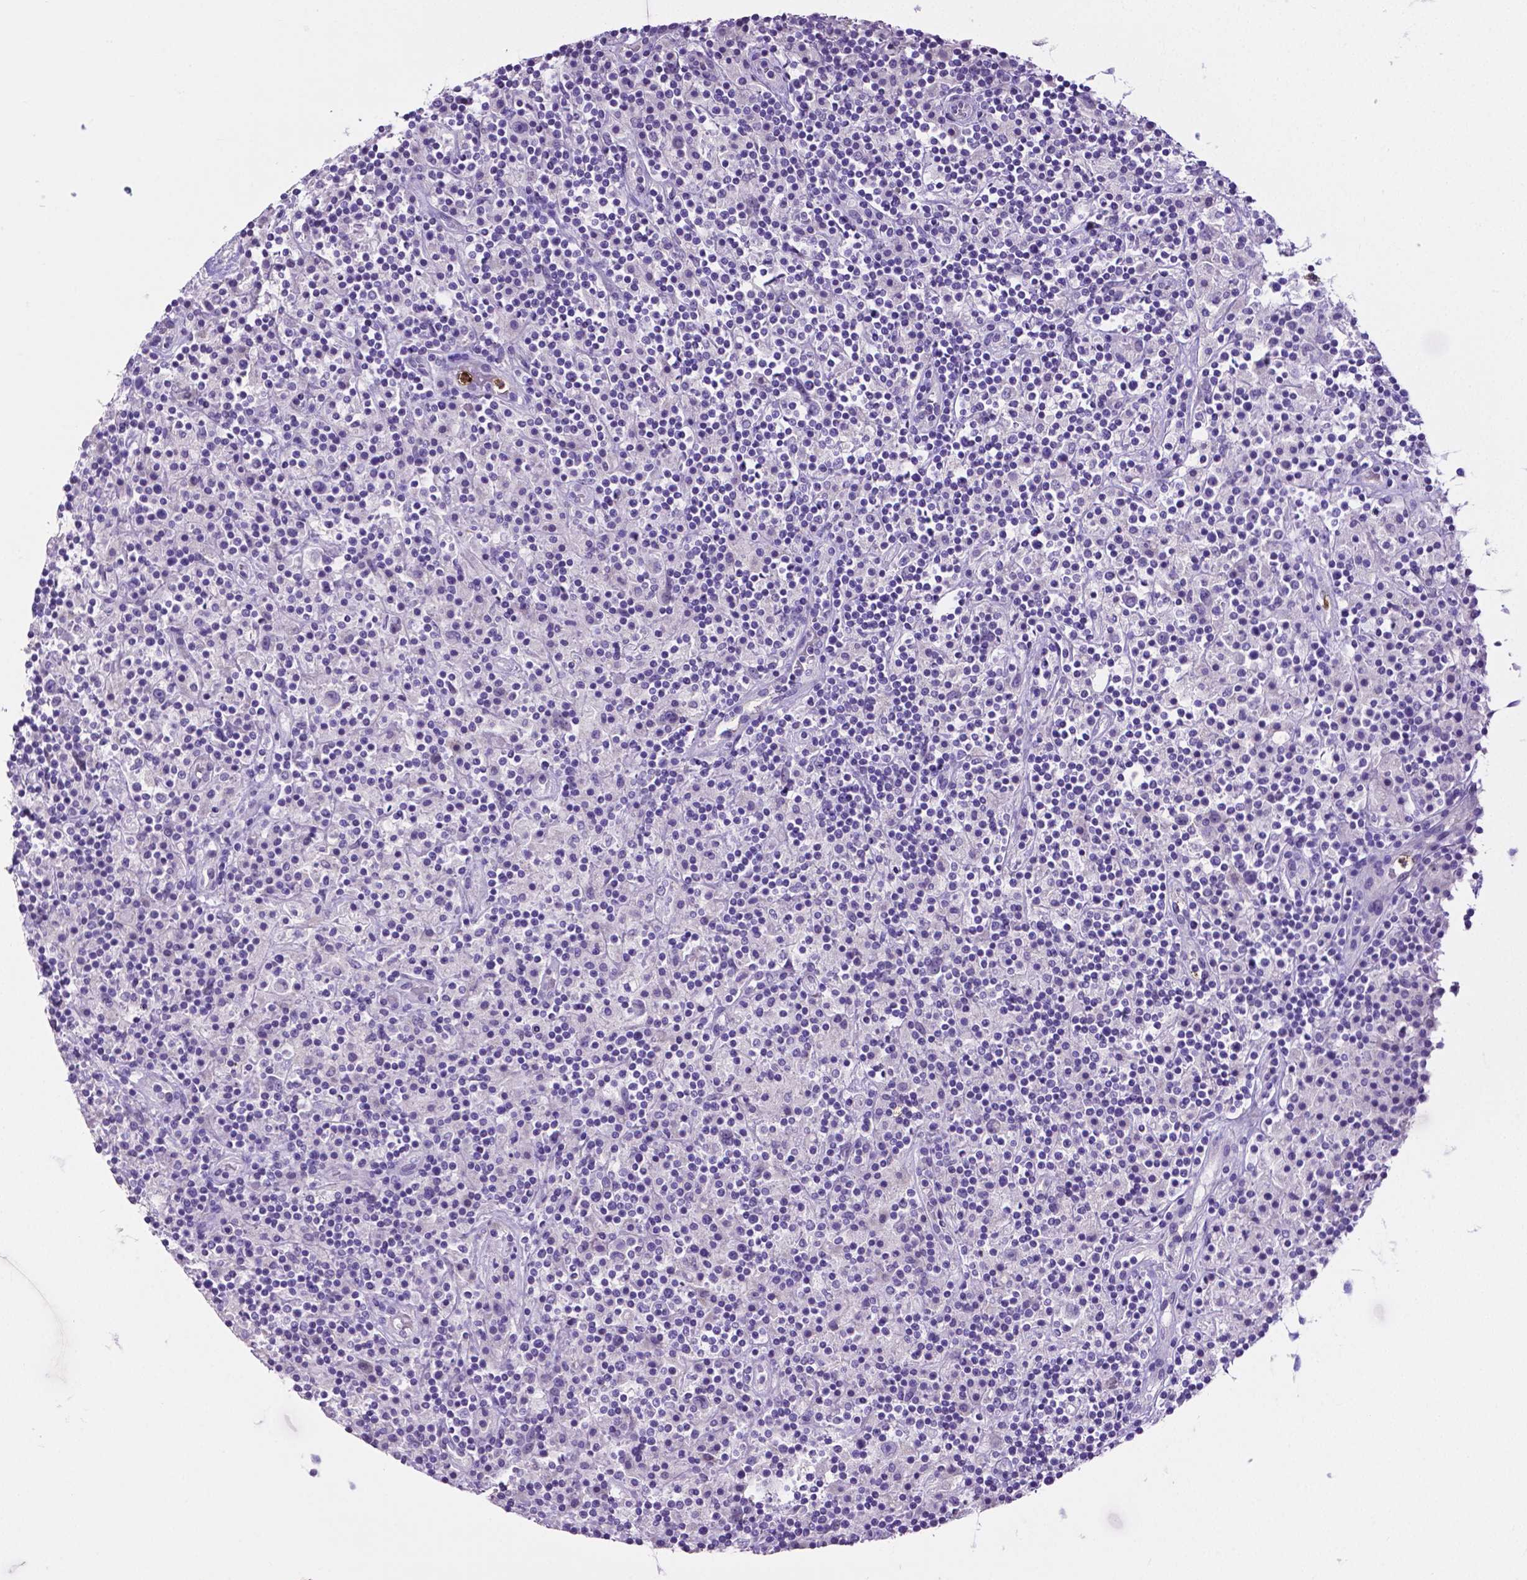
{"staining": {"intensity": "negative", "quantity": "none", "location": "none"}, "tissue": "lymphoma", "cell_type": "Tumor cells", "image_type": "cancer", "snomed": [{"axis": "morphology", "description": "Hodgkin's disease, NOS"}, {"axis": "topography", "description": "Lymph node"}], "caption": "This image is of Hodgkin's disease stained with IHC to label a protein in brown with the nuclei are counter-stained blue. There is no staining in tumor cells.", "gene": "MMP9", "patient": {"sex": "male", "age": 70}}